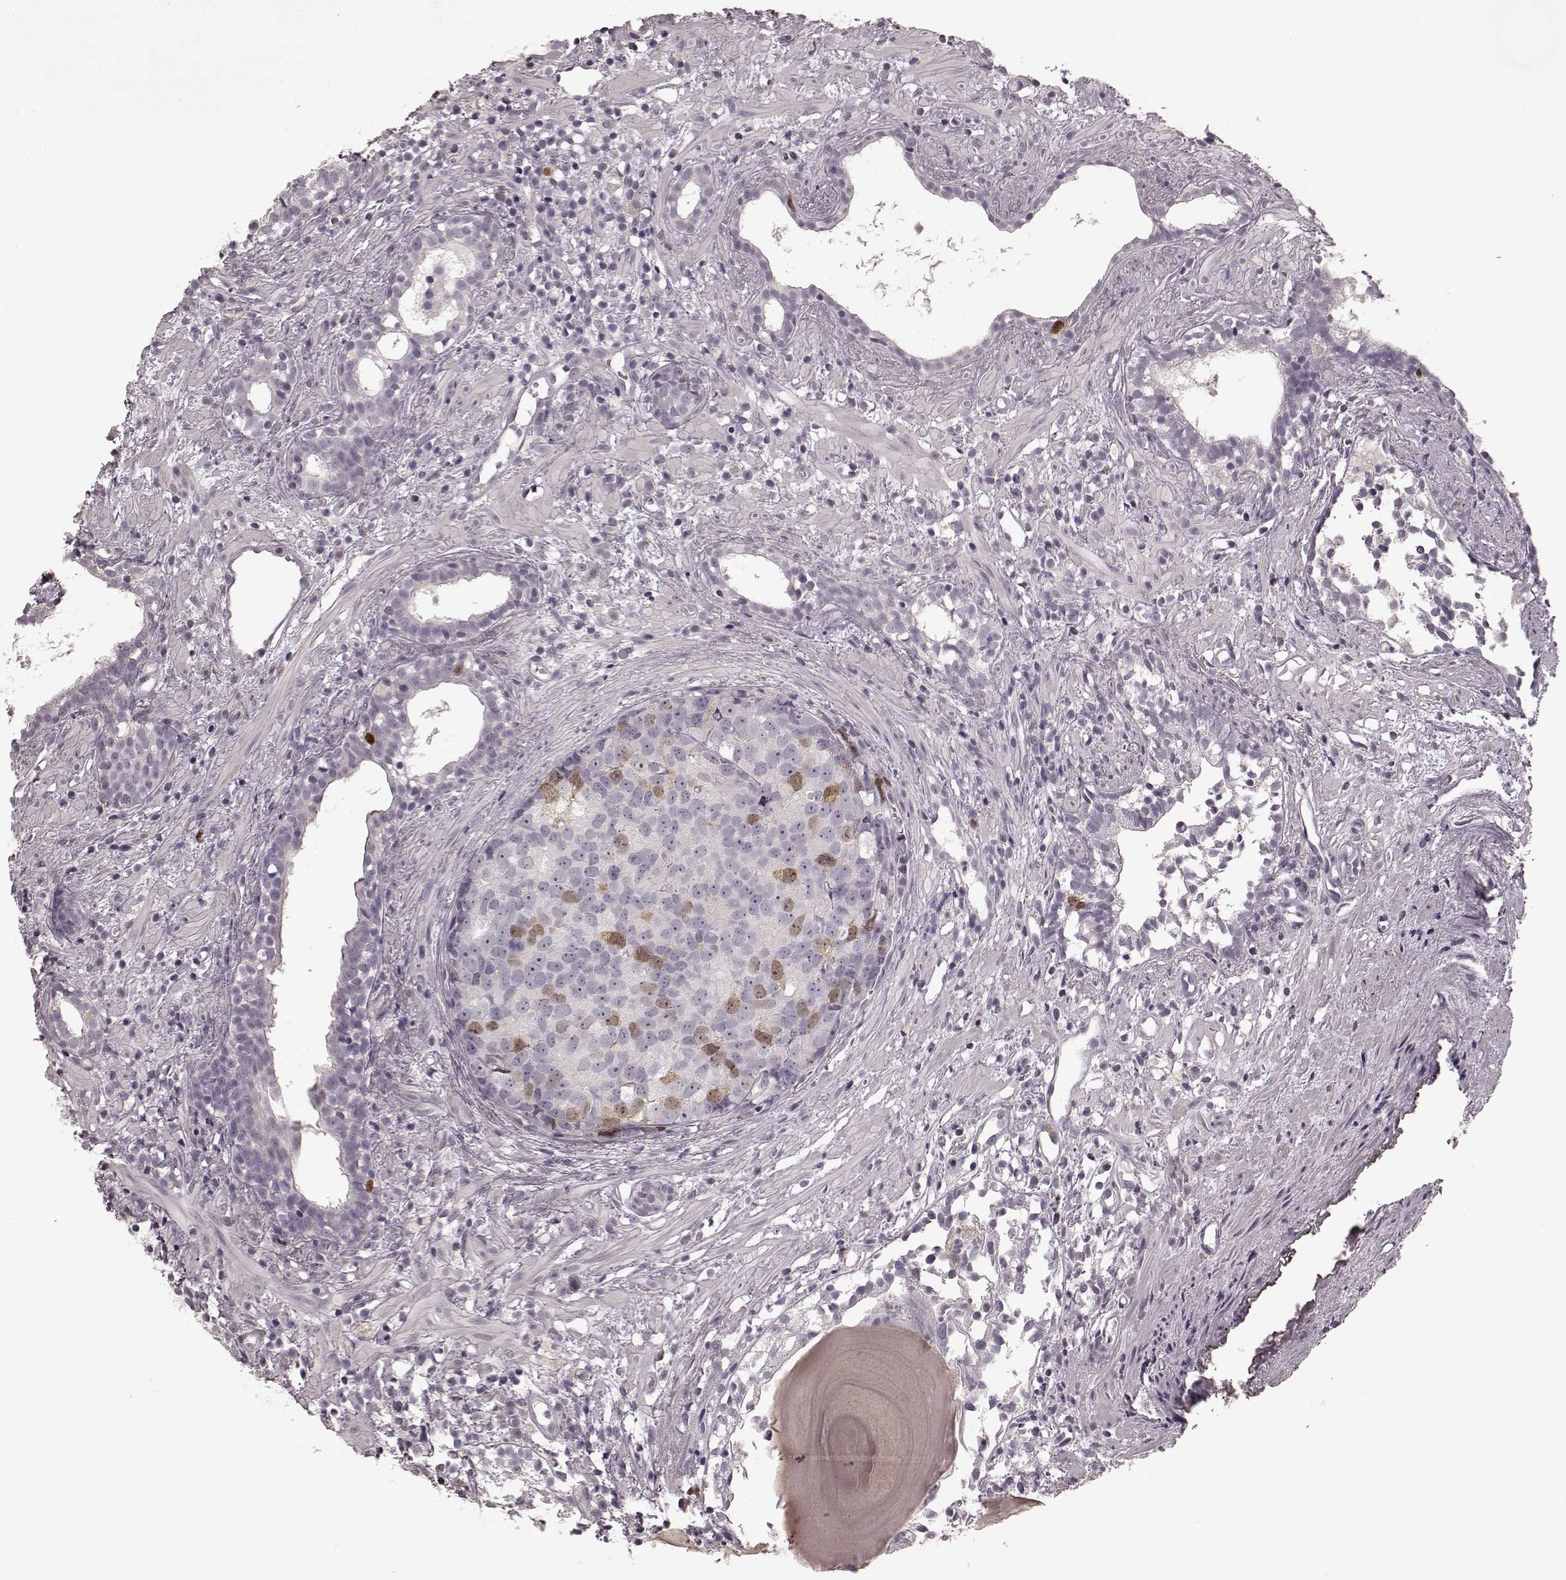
{"staining": {"intensity": "moderate", "quantity": "<25%", "location": "nuclear"}, "tissue": "prostate cancer", "cell_type": "Tumor cells", "image_type": "cancer", "snomed": [{"axis": "morphology", "description": "Adenocarcinoma, High grade"}, {"axis": "topography", "description": "Prostate"}], "caption": "Tumor cells show low levels of moderate nuclear staining in approximately <25% of cells in adenocarcinoma (high-grade) (prostate).", "gene": "CCNA2", "patient": {"sex": "male", "age": 83}}